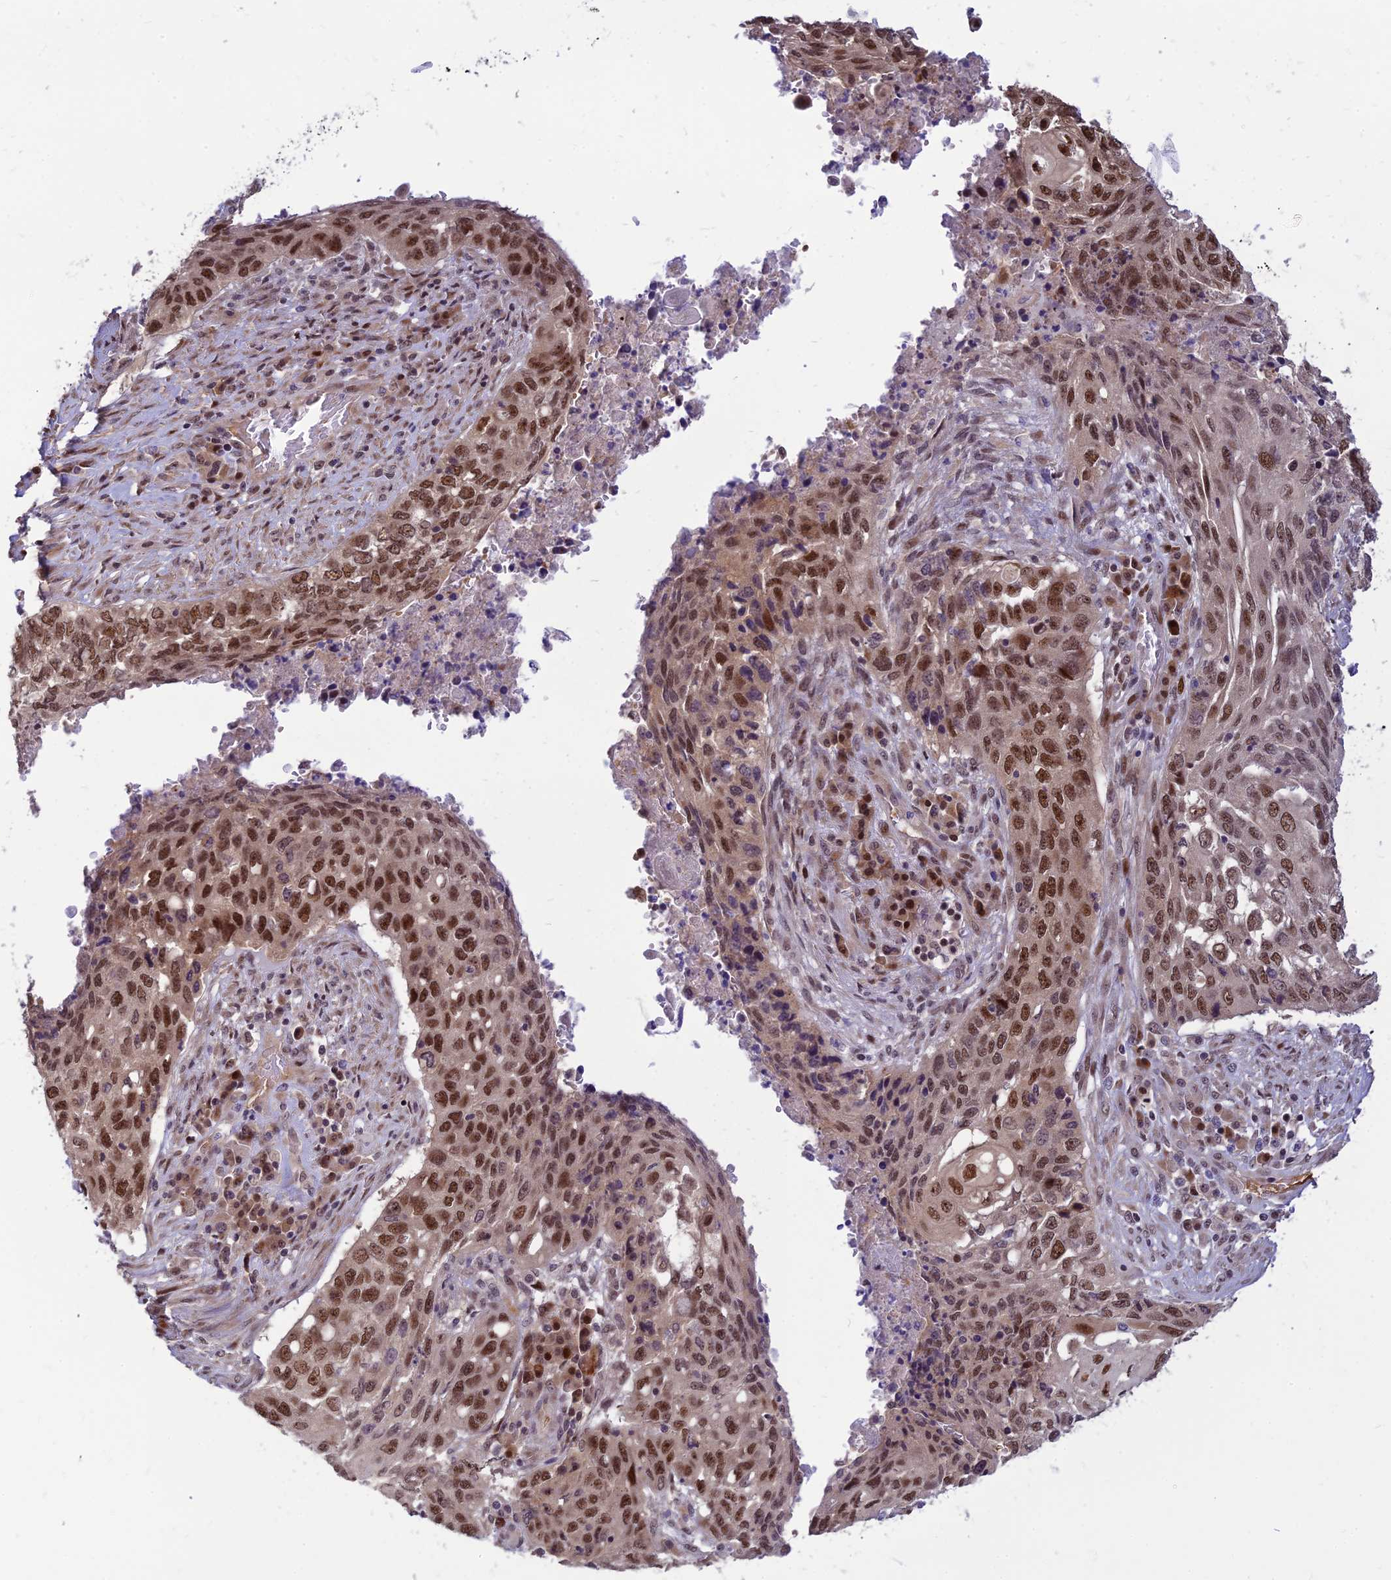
{"staining": {"intensity": "moderate", "quantity": ">75%", "location": "nuclear"}, "tissue": "lung cancer", "cell_type": "Tumor cells", "image_type": "cancer", "snomed": [{"axis": "morphology", "description": "Squamous cell carcinoma, NOS"}, {"axis": "topography", "description": "Lung"}], "caption": "This image demonstrates IHC staining of human lung cancer (squamous cell carcinoma), with medium moderate nuclear positivity in about >75% of tumor cells.", "gene": "ASPDH", "patient": {"sex": "female", "age": 63}}